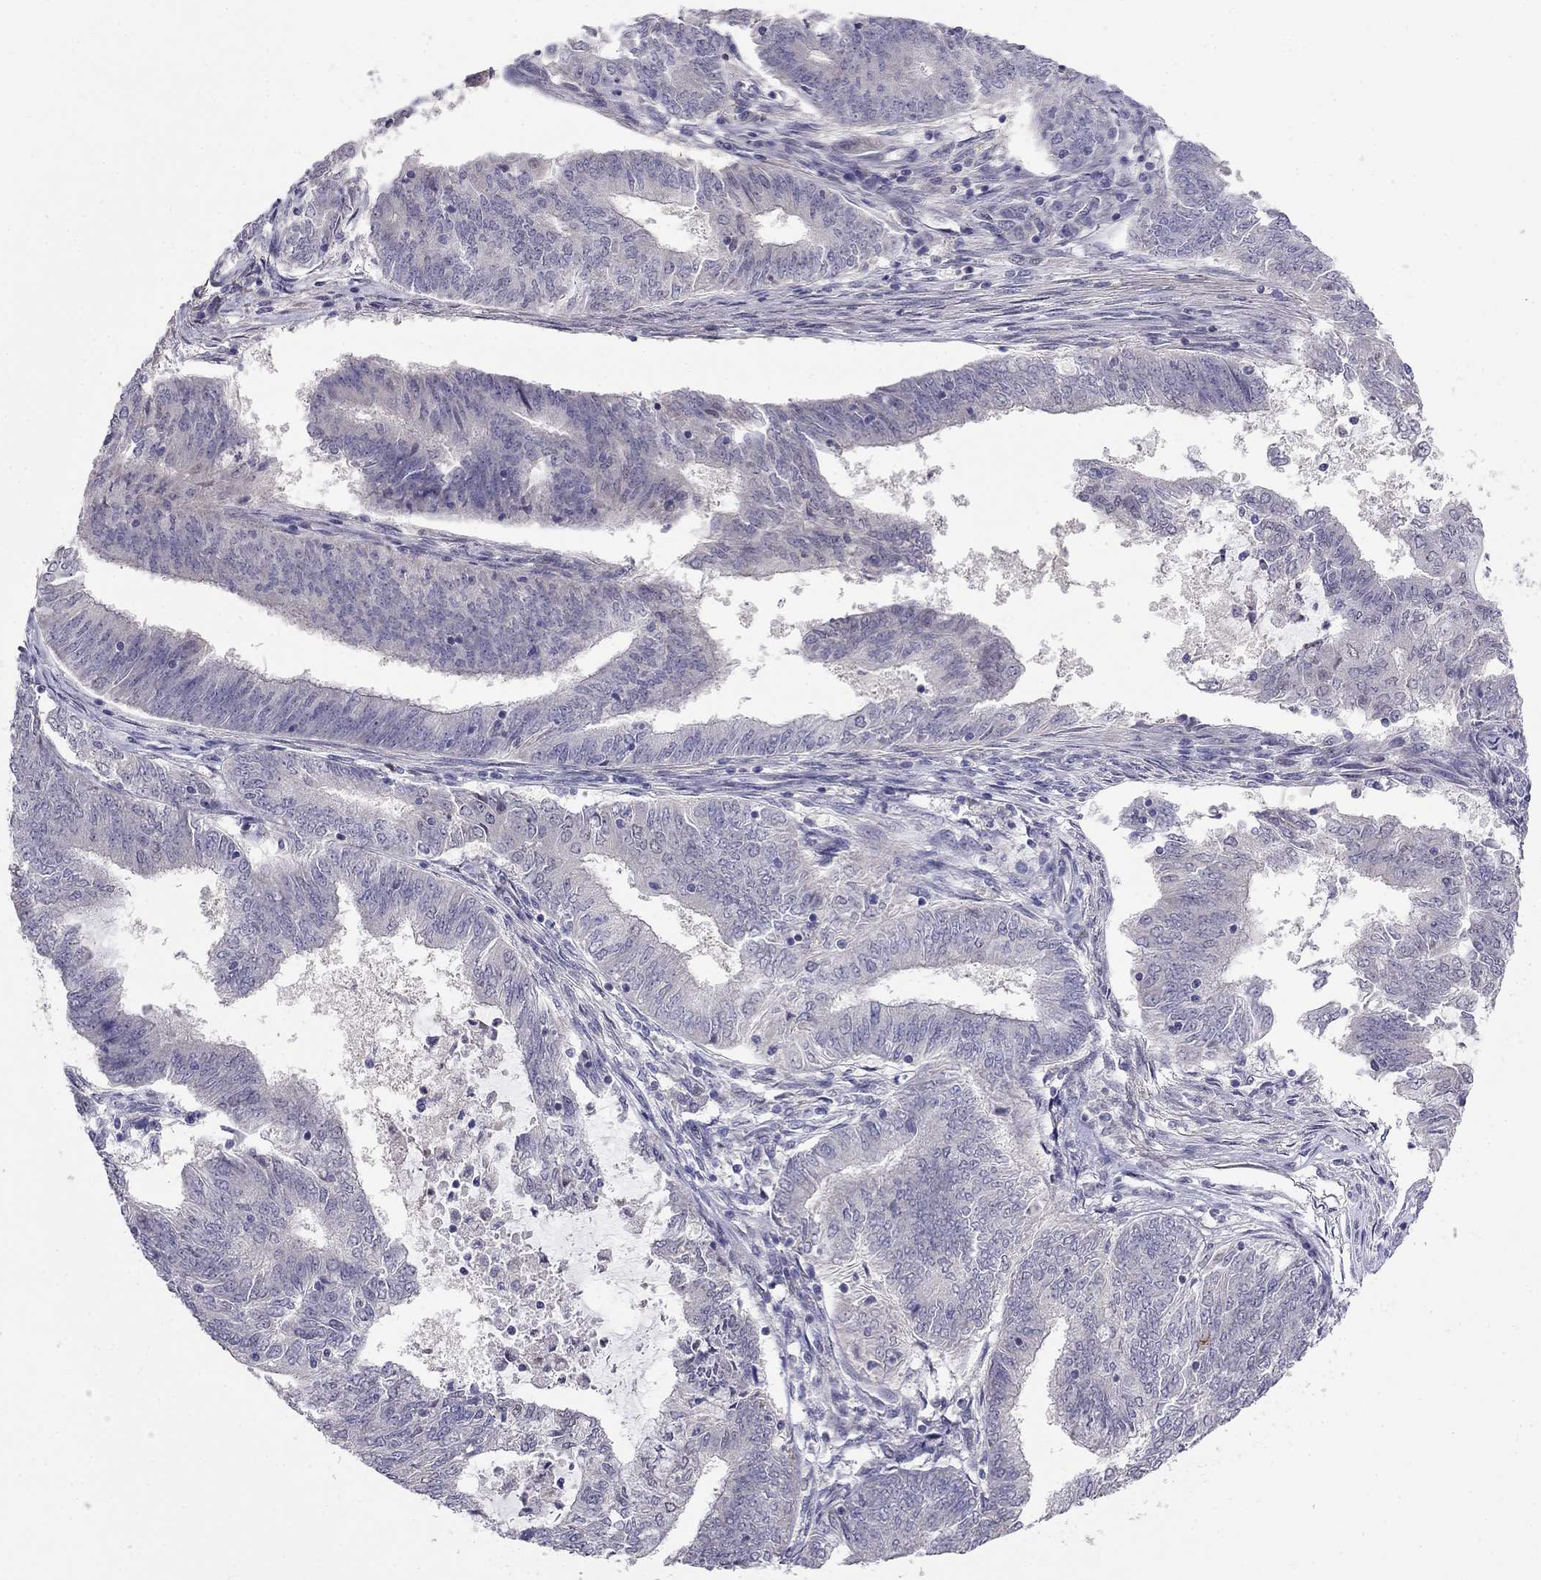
{"staining": {"intensity": "negative", "quantity": "none", "location": "none"}, "tissue": "endometrial cancer", "cell_type": "Tumor cells", "image_type": "cancer", "snomed": [{"axis": "morphology", "description": "Adenocarcinoma, NOS"}, {"axis": "topography", "description": "Endometrium"}], "caption": "Immunohistochemistry (IHC) of endometrial adenocarcinoma reveals no positivity in tumor cells.", "gene": "LRRC39", "patient": {"sex": "female", "age": 62}}